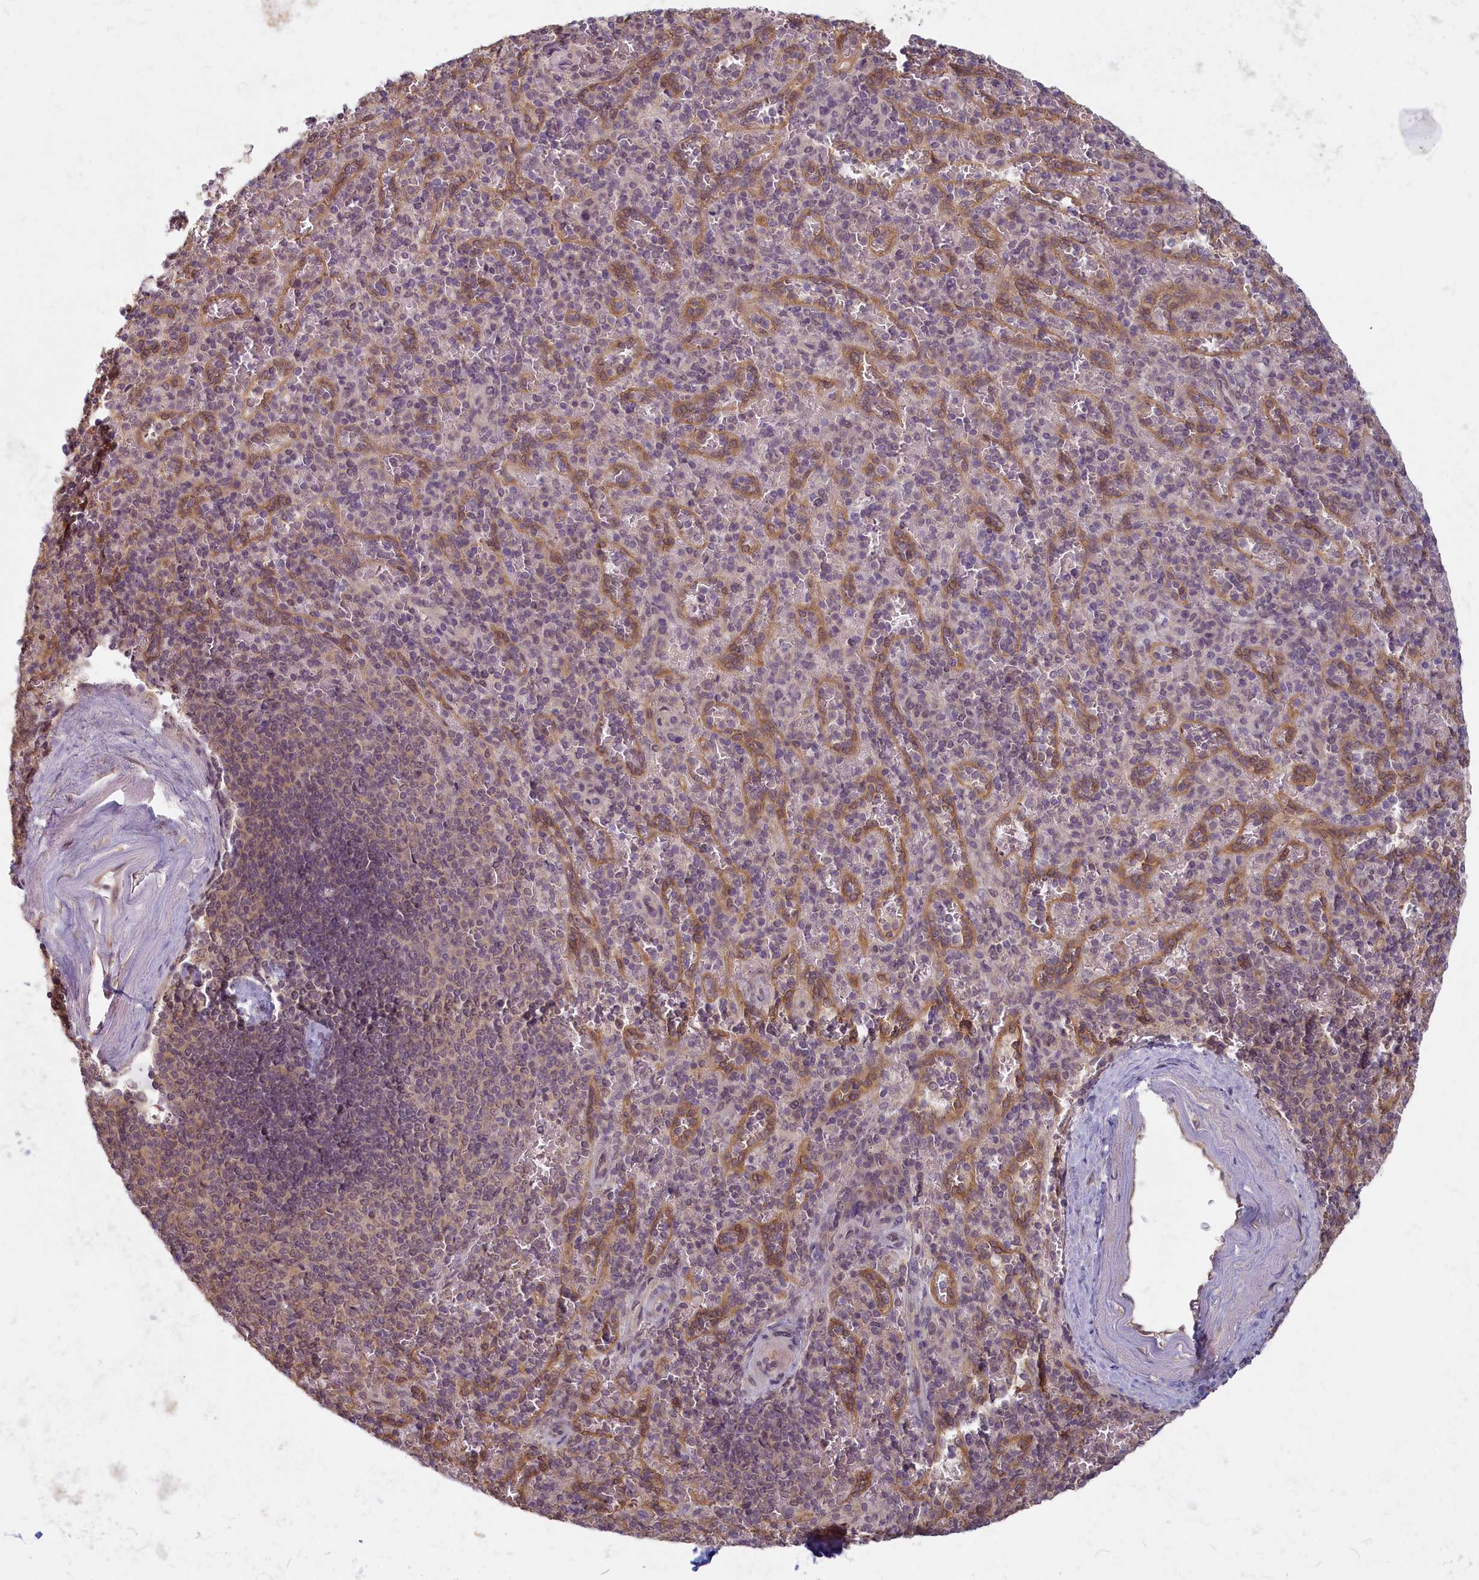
{"staining": {"intensity": "weak", "quantity": "25%-75%", "location": "cytoplasmic/membranous"}, "tissue": "spleen", "cell_type": "Cells in red pulp", "image_type": "normal", "snomed": [{"axis": "morphology", "description": "Normal tissue, NOS"}, {"axis": "topography", "description": "Spleen"}], "caption": "Spleen stained with IHC demonstrates weak cytoplasmic/membranous staining in approximately 25%-75% of cells in red pulp. (DAB (3,3'-diaminobenzidine) IHC, brown staining for protein, blue staining for nuclei).", "gene": "C19orf44", "patient": {"sex": "male", "age": 82}}